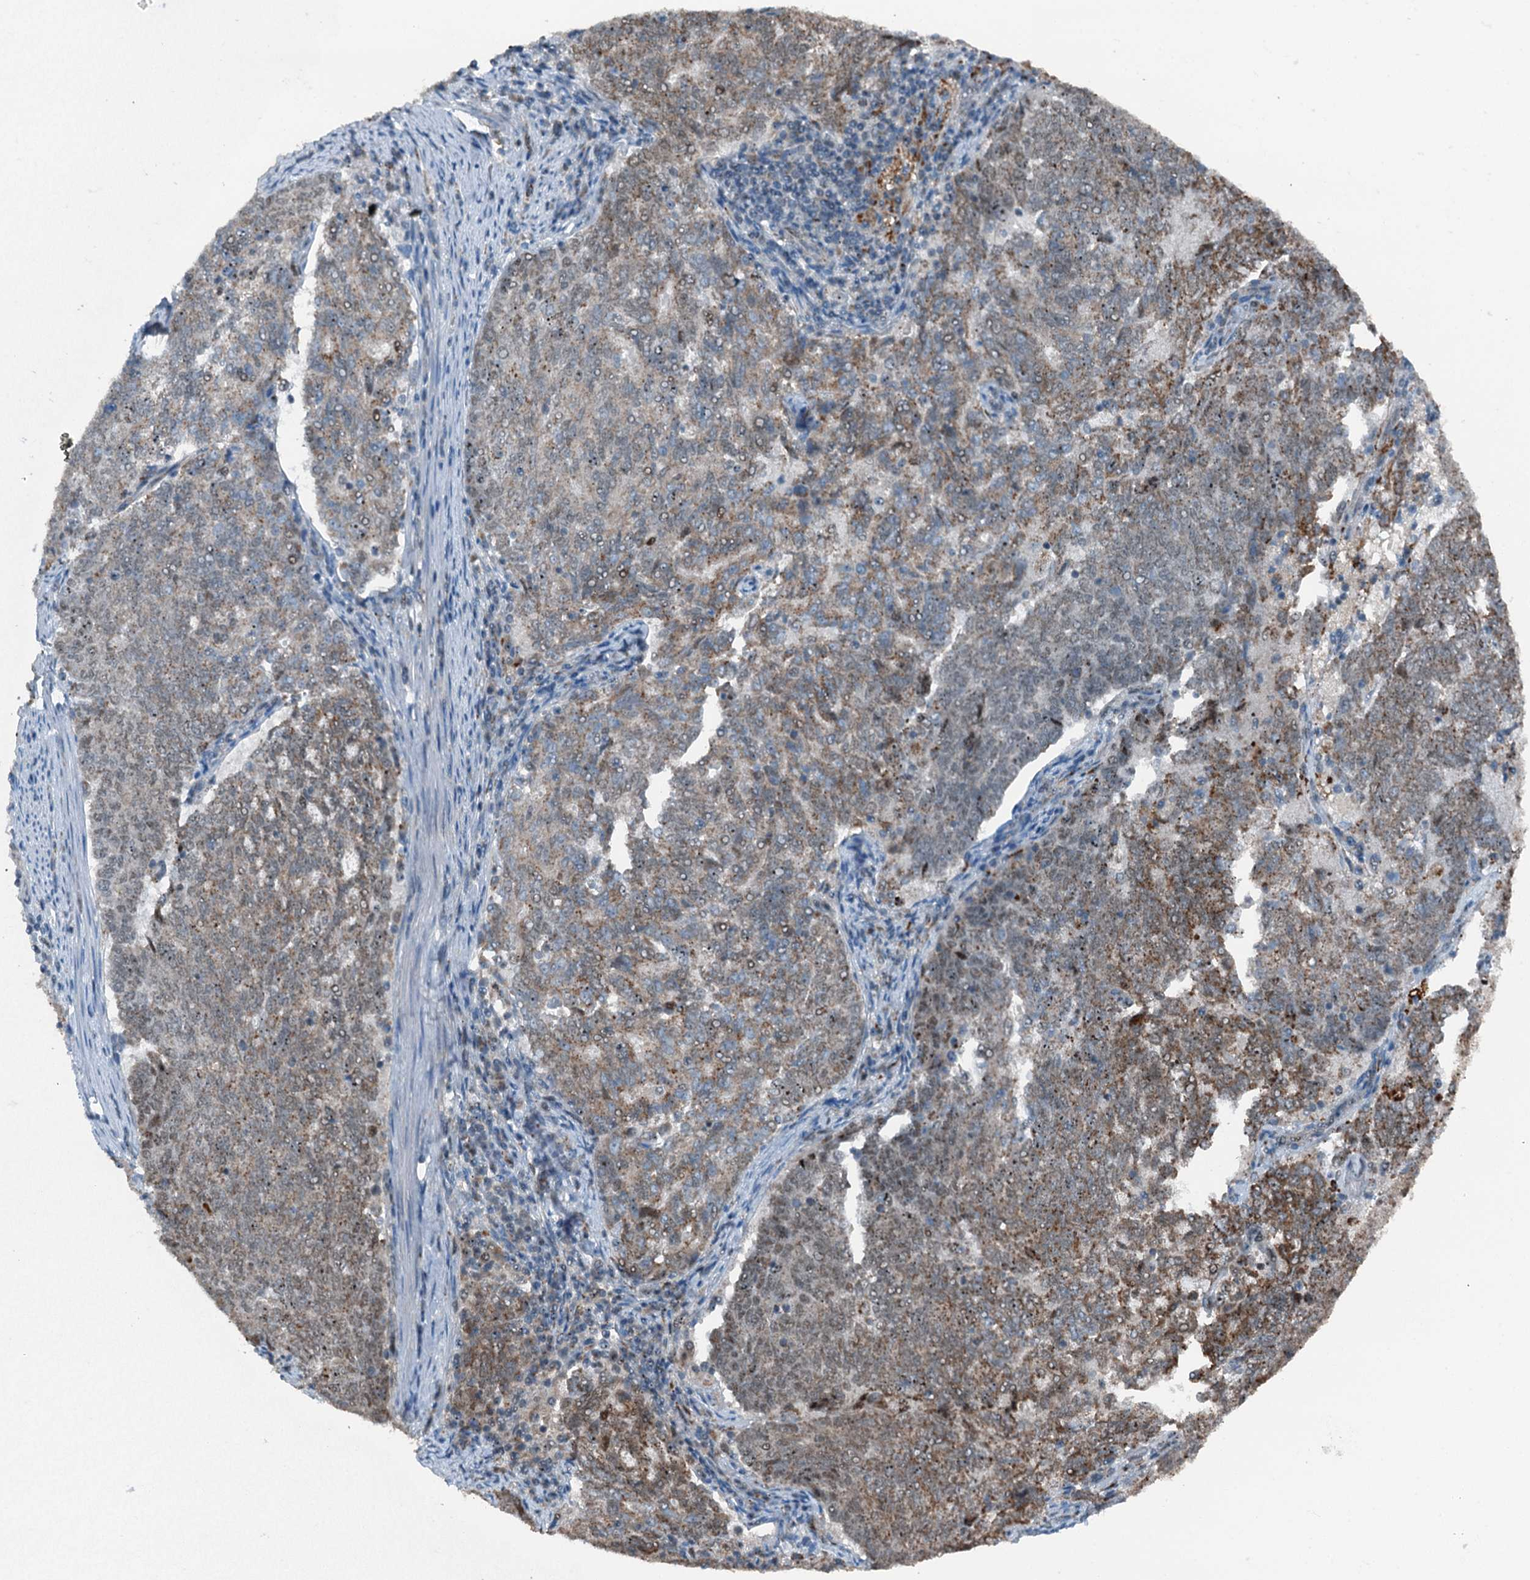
{"staining": {"intensity": "moderate", "quantity": ">75%", "location": "cytoplasmic/membranous"}, "tissue": "endometrial cancer", "cell_type": "Tumor cells", "image_type": "cancer", "snomed": [{"axis": "morphology", "description": "Adenocarcinoma, NOS"}, {"axis": "topography", "description": "Endometrium"}], "caption": "High-power microscopy captured an immunohistochemistry micrograph of endometrial cancer (adenocarcinoma), revealing moderate cytoplasmic/membranous expression in approximately >75% of tumor cells.", "gene": "BMERB1", "patient": {"sex": "female", "age": 80}}